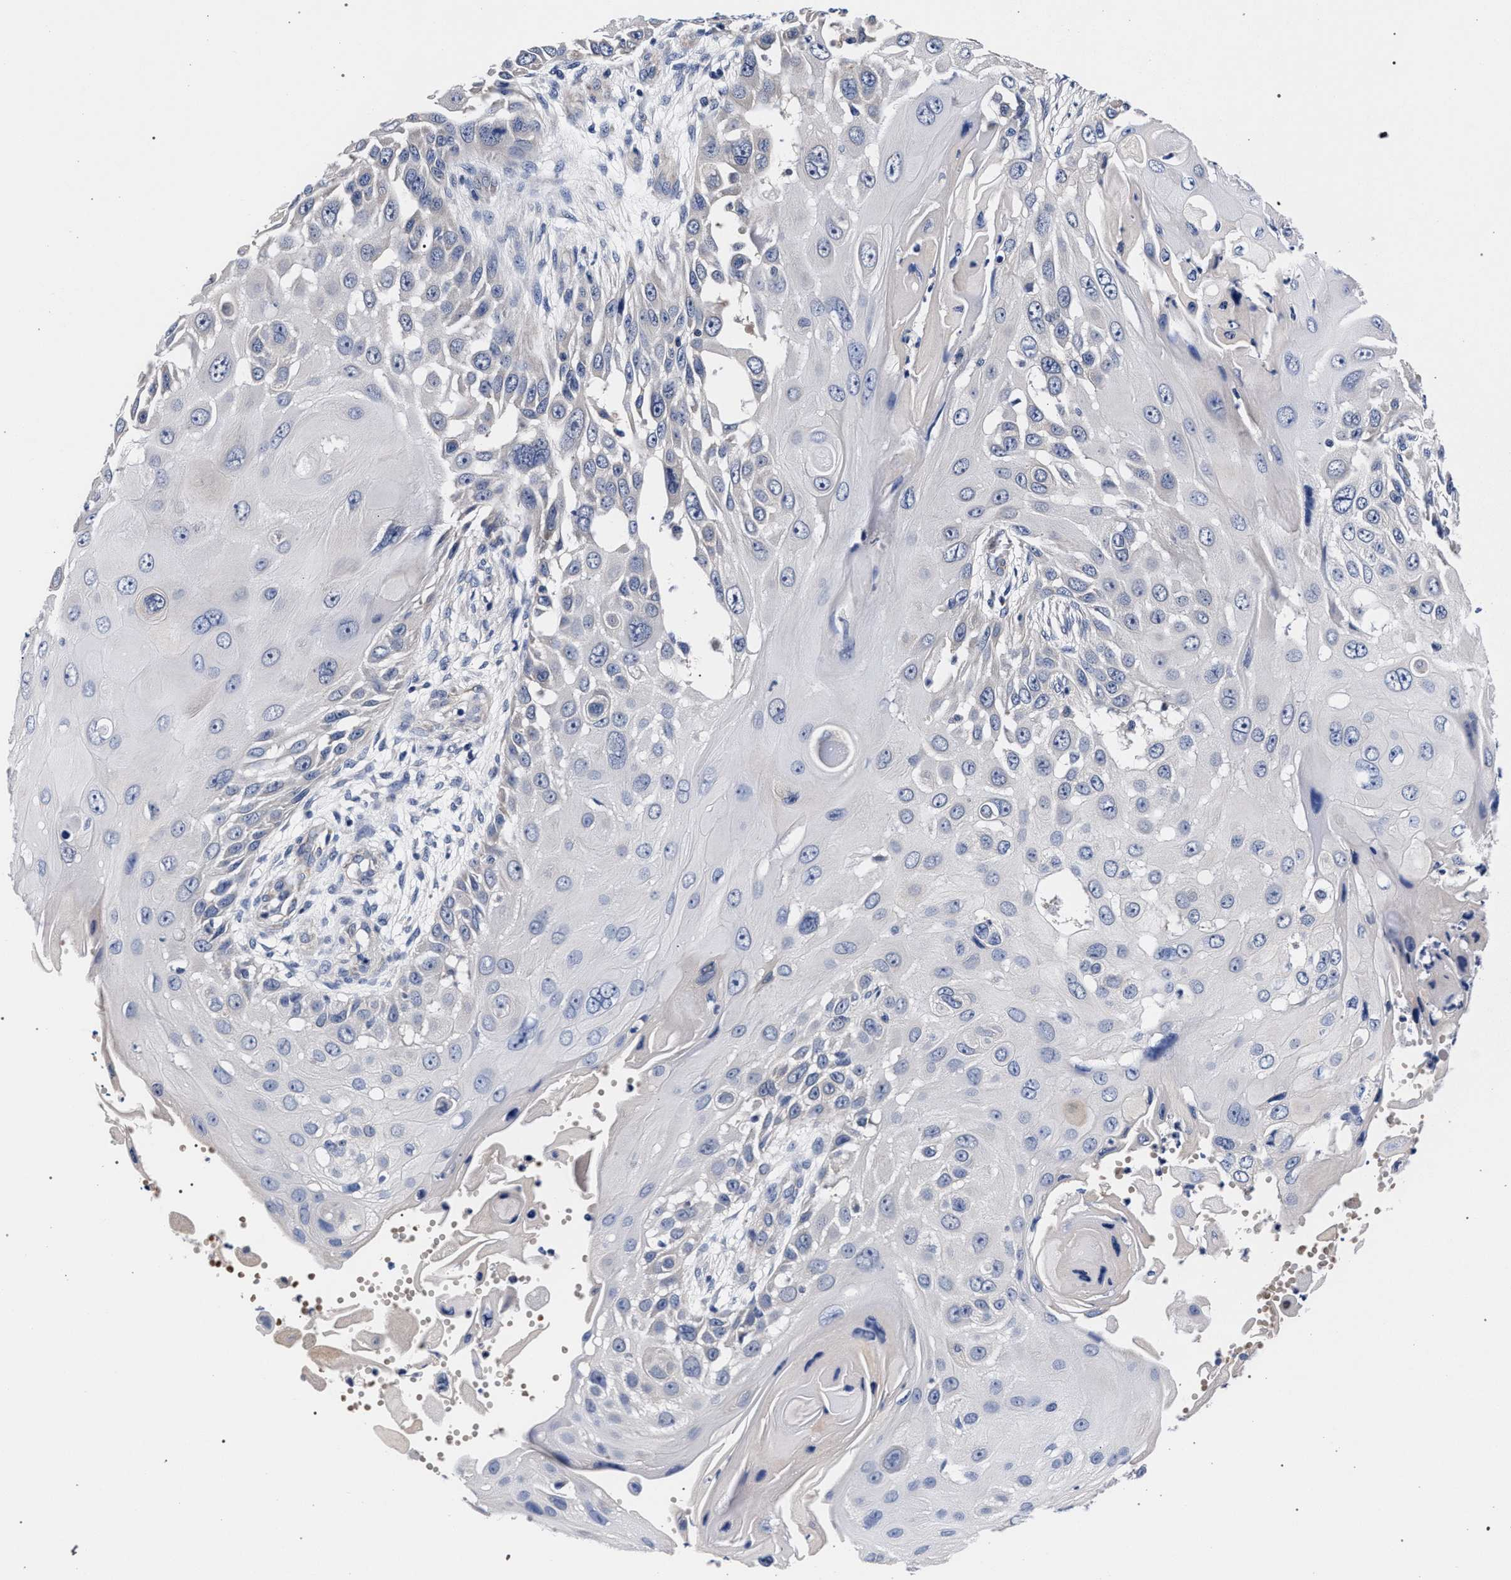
{"staining": {"intensity": "negative", "quantity": "none", "location": "none"}, "tissue": "skin cancer", "cell_type": "Tumor cells", "image_type": "cancer", "snomed": [{"axis": "morphology", "description": "Squamous cell carcinoma, NOS"}, {"axis": "topography", "description": "Skin"}], "caption": "There is no significant positivity in tumor cells of skin cancer.", "gene": "RBM33", "patient": {"sex": "female", "age": 44}}